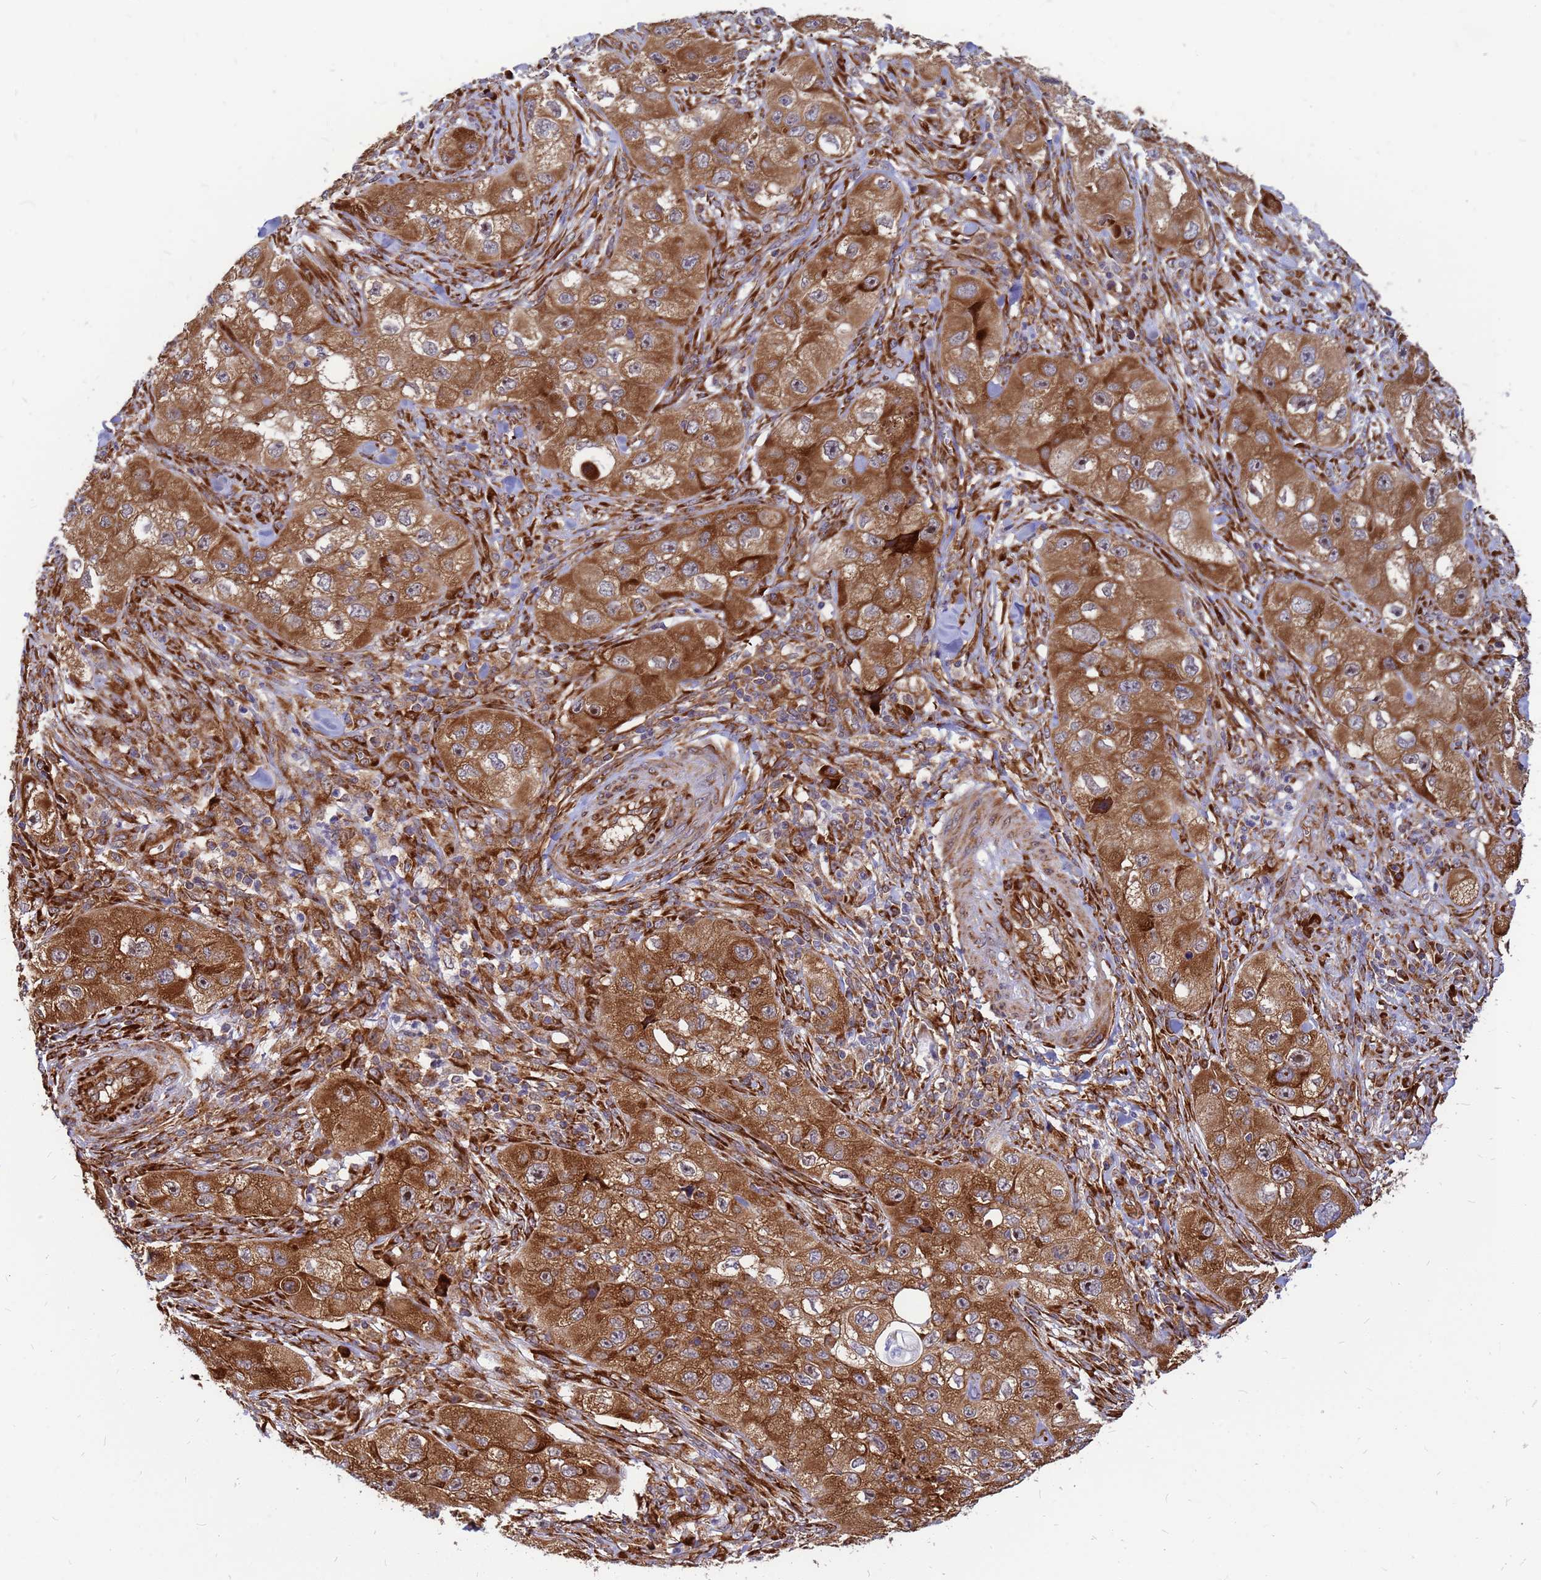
{"staining": {"intensity": "moderate", "quantity": ">75%", "location": "cytoplasmic/membranous,nuclear"}, "tissue": "skin cancer", "cell_type": "Tumor cells", "image_type": "cancer", "snomed": [{"axis": "morphology", "description": "Squamous cell carcinoma, NOS"}, {"axis": "topography", "description": "Skin"}, {"axis": "topography", "description": "Subcutis"}], "caption": "Human skin cancer (squamous cell carcinoma) stained with a protein marker demonstrates moderate staining in tumor cells.", "gene": "RPL8", "patient": {"sex": "male", "age": 73}}